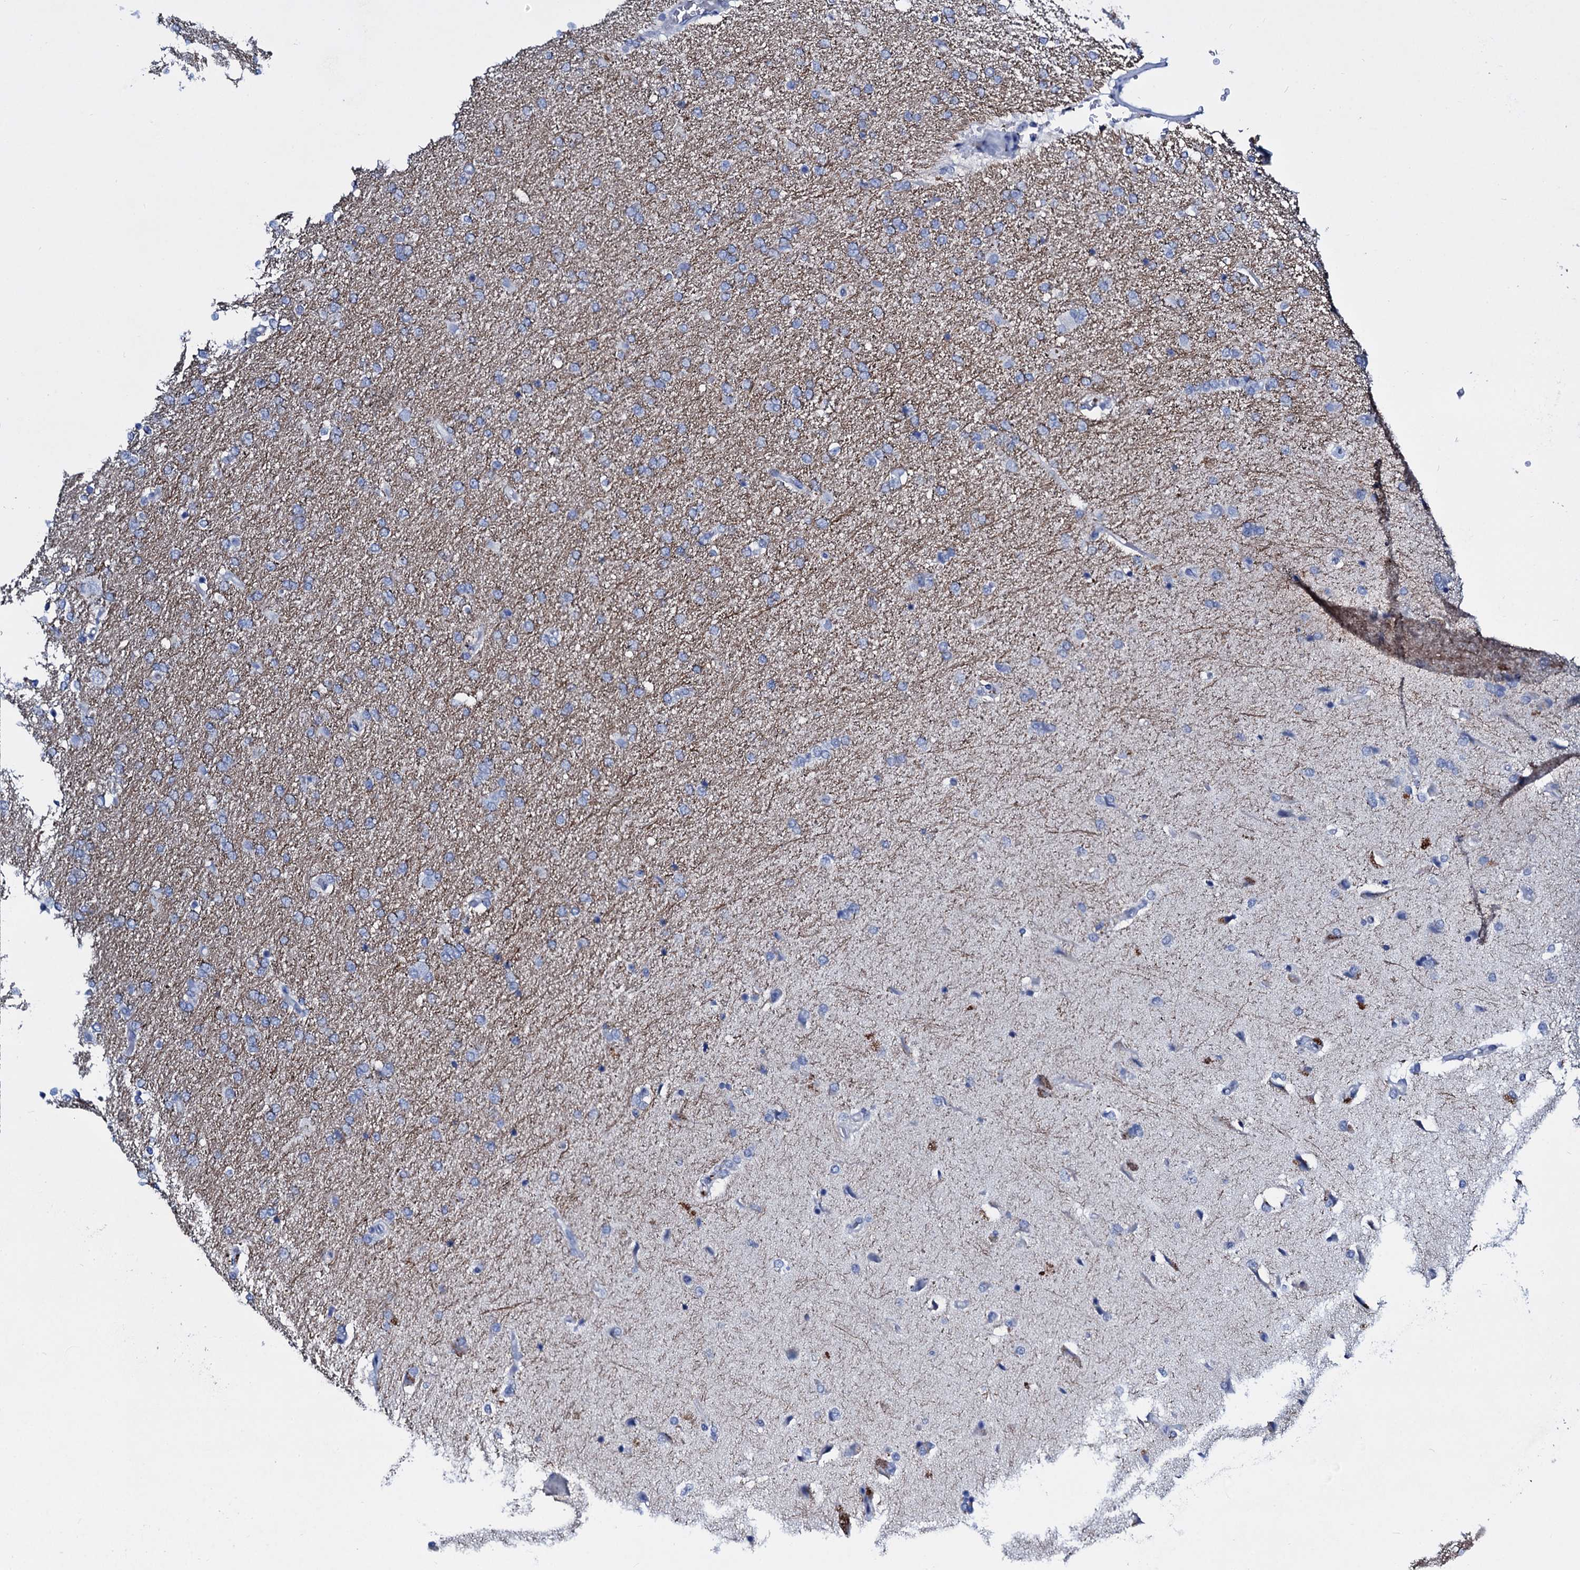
{"staining": {"intensity": "negative", "quantity": "none", "location": "none"}, "tissue": "glioma", "cell_type": "Tumor cells", "image_type": "cancer", "snomed": [{"axis": "morphology", "description": "Glioma, malignant, High grade"}, {"axis": "topography", "description": "Brain"}], "caption": "Immunohistochemistry of human malignant glioma (high-grade) exhibits no positivity in tumor cells.", "gene": "TPGS2", "patient": {"sex": "male", "age": 72}}